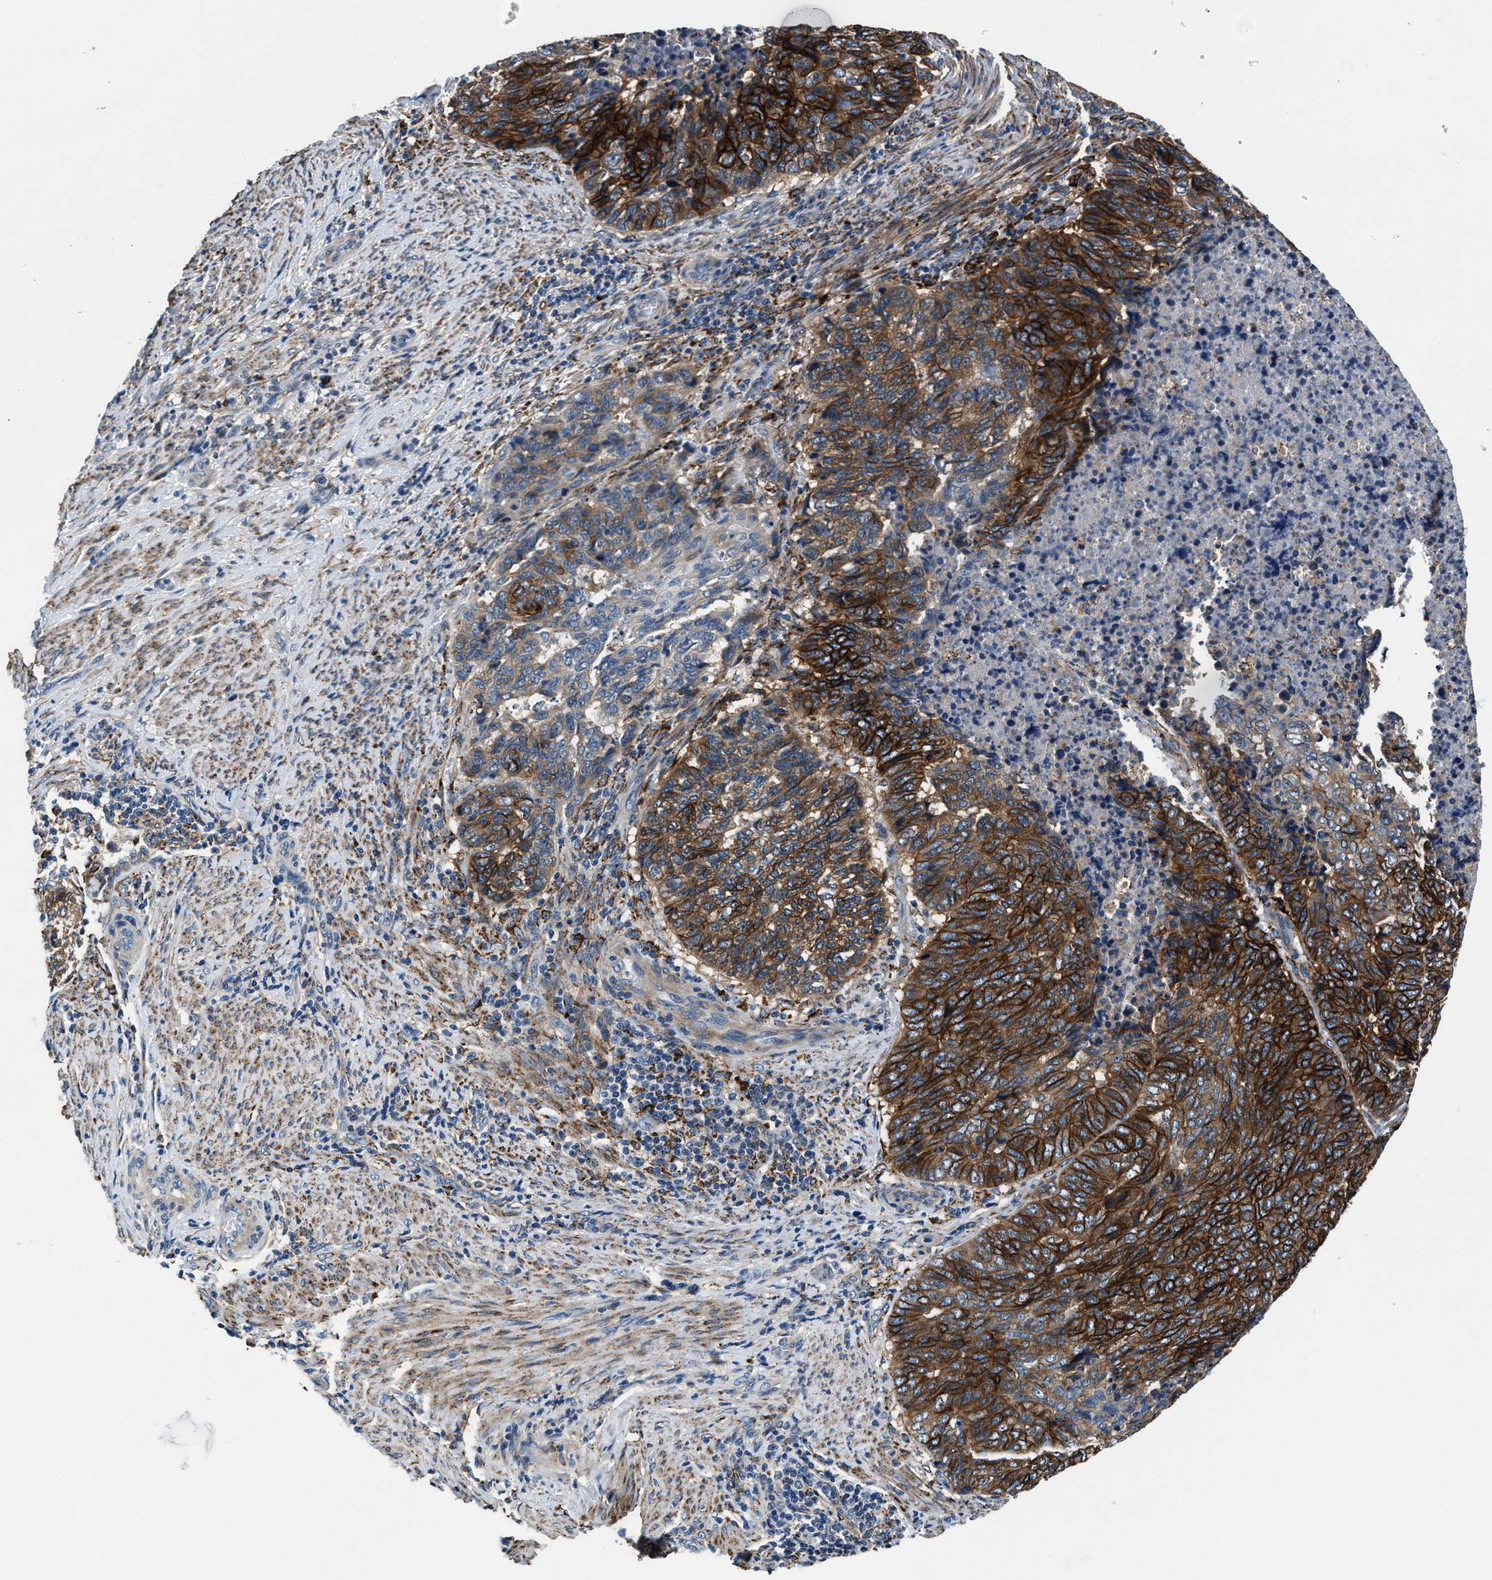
{"staining": {"intensity": "strong", "quantity": ">75%", "location": "cytoplasmic/membranous"}, "tissue": "endometrial cancer", "cell_type": "Tumor cells", "image_type": "cancer", "snomed": [{"axis": "morphology", "description": "Adenocarcinoma, NOS"}, {"axis": "topography", "description": "Endometrium"}], "caption": "A photomicrograph of endometrial adenocarcinoma stained for a protein demonstrates strong cytoplasmic/membranous brown staining in tumor cells.", "gene": "PRTFDC1", "patient": {"sex": "female", "age": 80}}